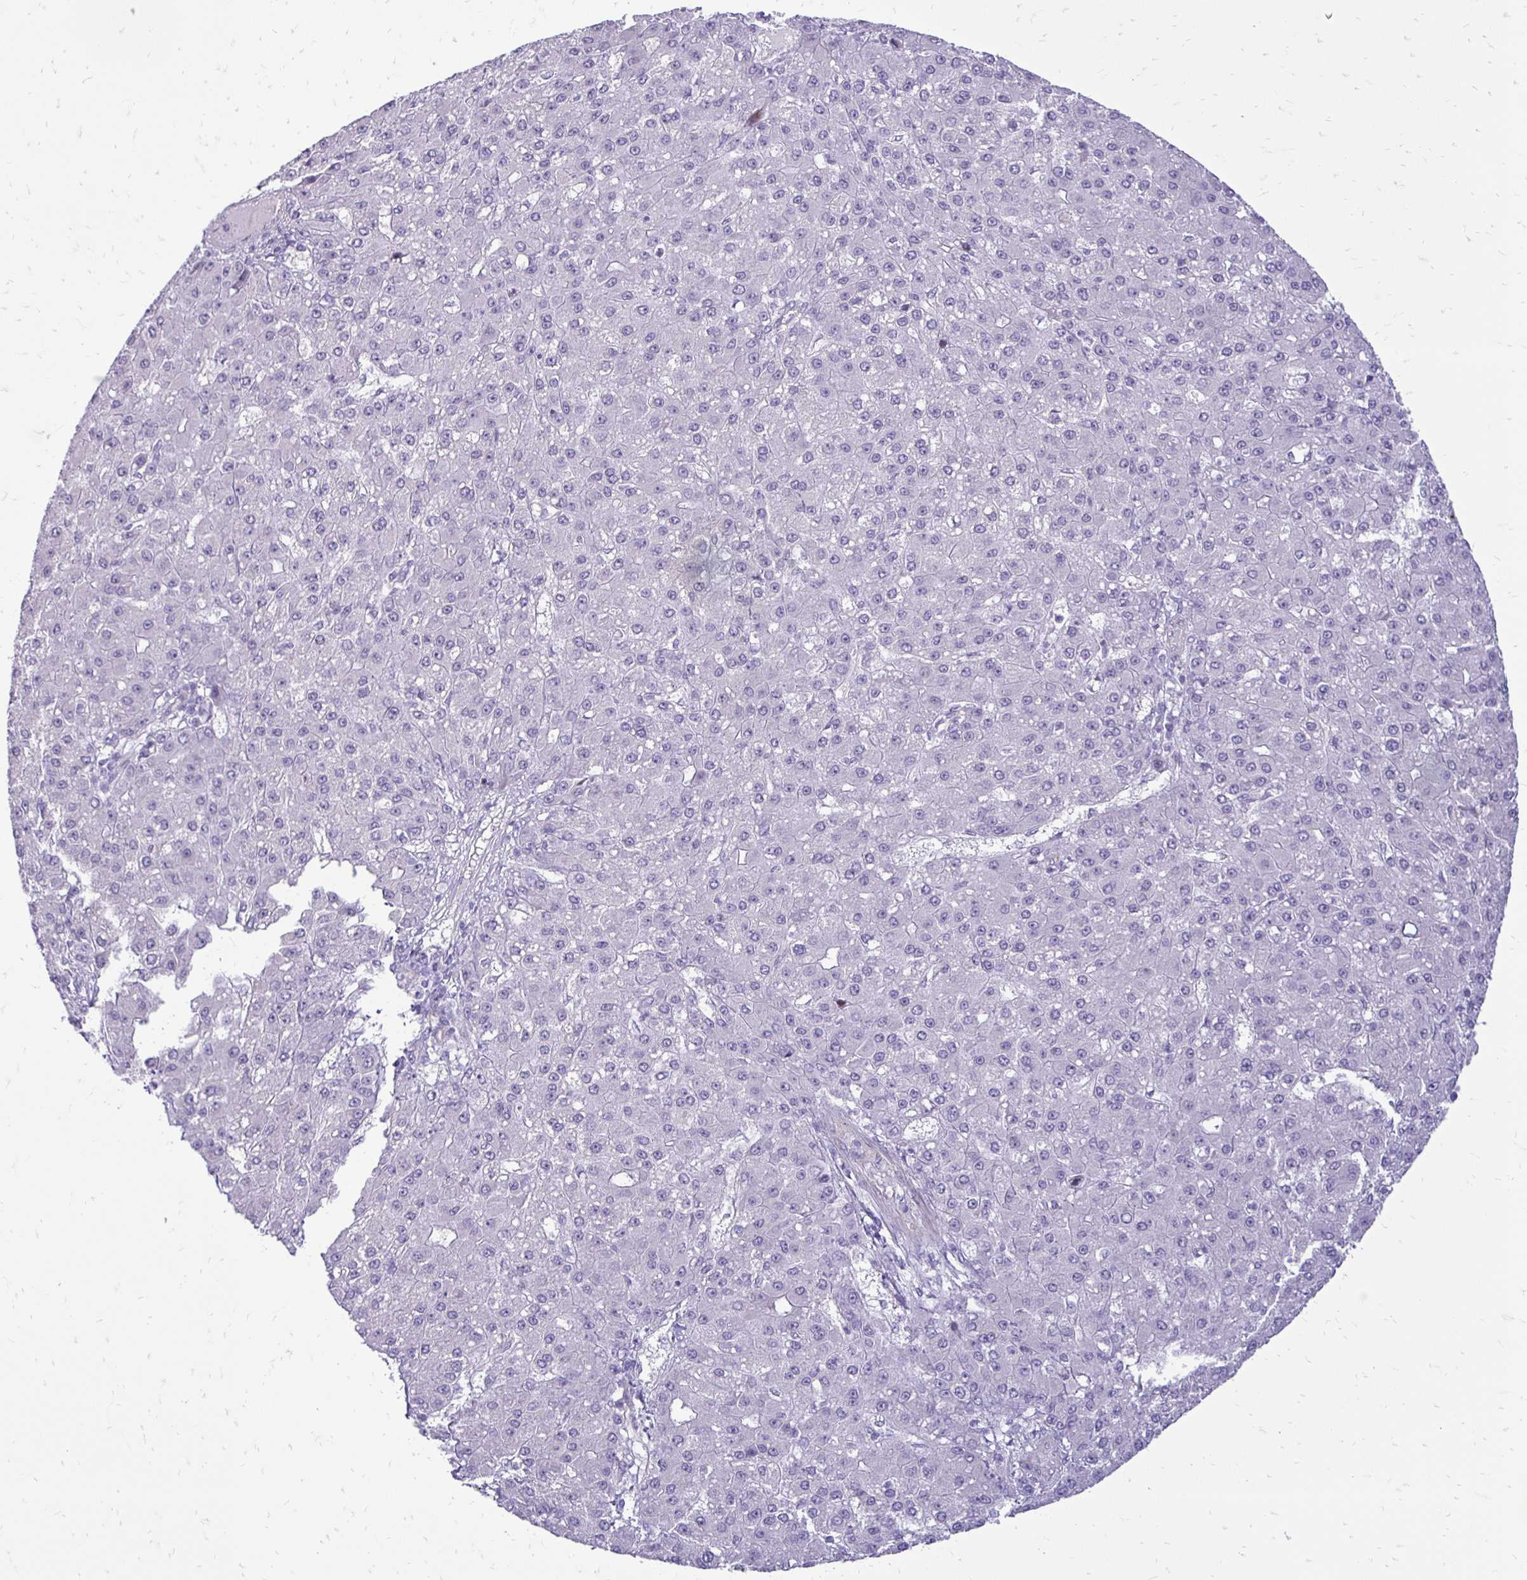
{"staining": {"intensity": "negative", "quantity": "none", "location": "none"}, "tissue": "liver cancer", "cell_type": "Tumor cells", "image_type": "cancer", "snomed": [{"axis": "morphology", "description": "Carcinoma, Hepatocellular, NOS"}, {"axis": "topography", "description": "Liver"}], "caption": "IHC image of neoplastic tissue: liver cancer (hepatocellular carcinoma) stained with DAB (3,3'-diaminobenzidine) demonstrates no significant protein staining in tumor cells.", "gene": "GAS2", "patient": {"sex": "male", "age": 67}}